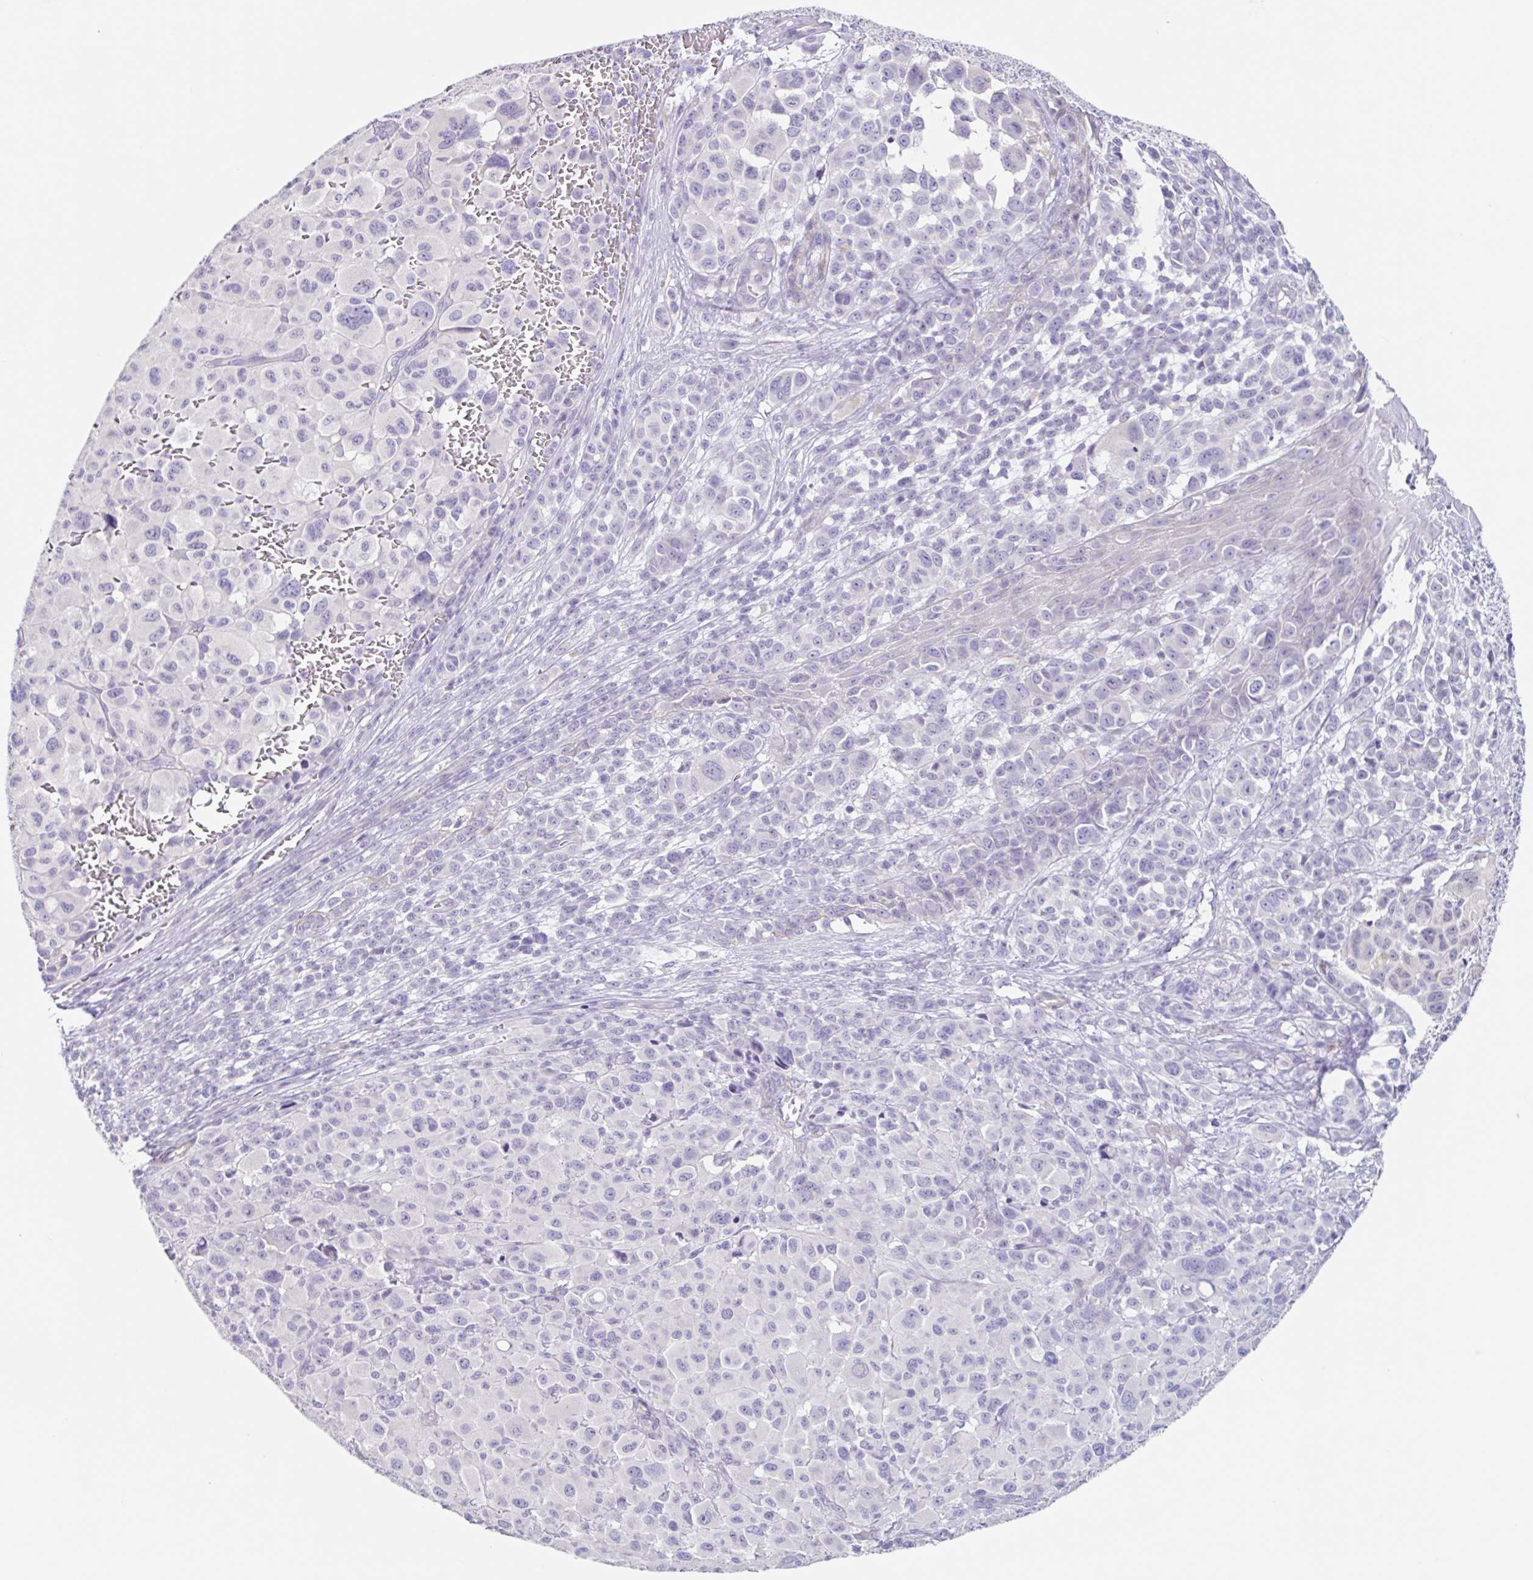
{"staining": {"intensity": "negative", "quantity": "none", "location": "none"}, "tissue": "melanoma", "cell_type": "Tumor cells", "image_type": "cancer", "snomed": [{"axis": "morphology", "description": "Malignant melanoma, NOS"}, {"axis": "topography", "description": "Skin"}], "caption": "Immunohistochemistry of human malignant melanoma shows no expression in tumor cells.", "gene": "DCAF17", "patient": {"sex": "female", "age": 74}}